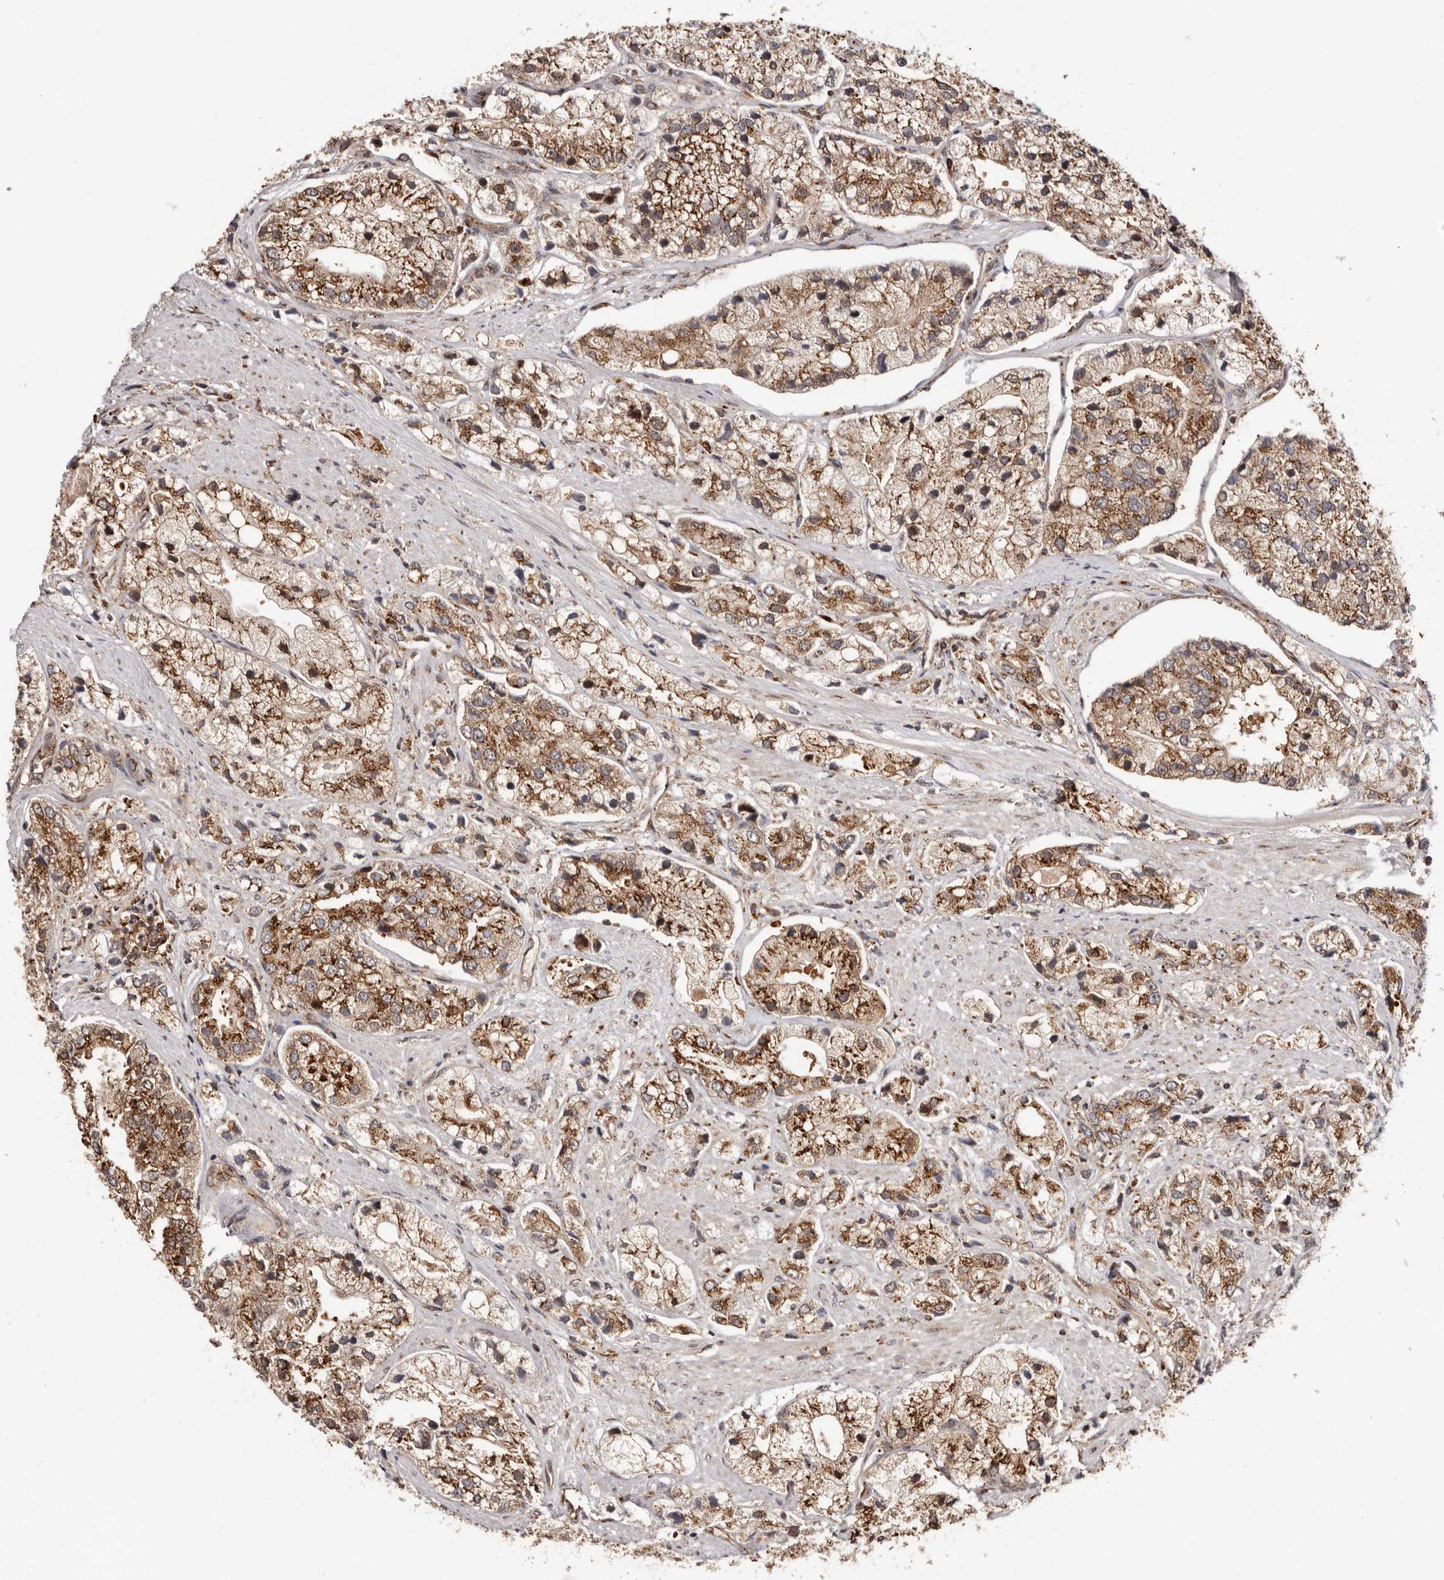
{"staining": {"intensity": "strong", "quantity": "25%-75%", "location": "cytoplasmic/membranous"}, "tissue": "prostate cancer", "cell_type": "Tumor cells", "image_type": "cancer", "snomed": [{"axis": "morphology", "description": "Adenocarcinoma, High grade"}, {"axis": "topography", "description": "Prostate"}], "caption": "Protein staining demonstrates strong cytoplasmic/membranous staining in about 25%-75% of tumor cells in prostate cancer (high-grade adenocarcinoma). (DAB (3,3'-diaminobenzidine) = brown stain, brightfield microscopy at high magnification).", "gene": "GPR27", "patient": {"sex": "male", "age": 50}}